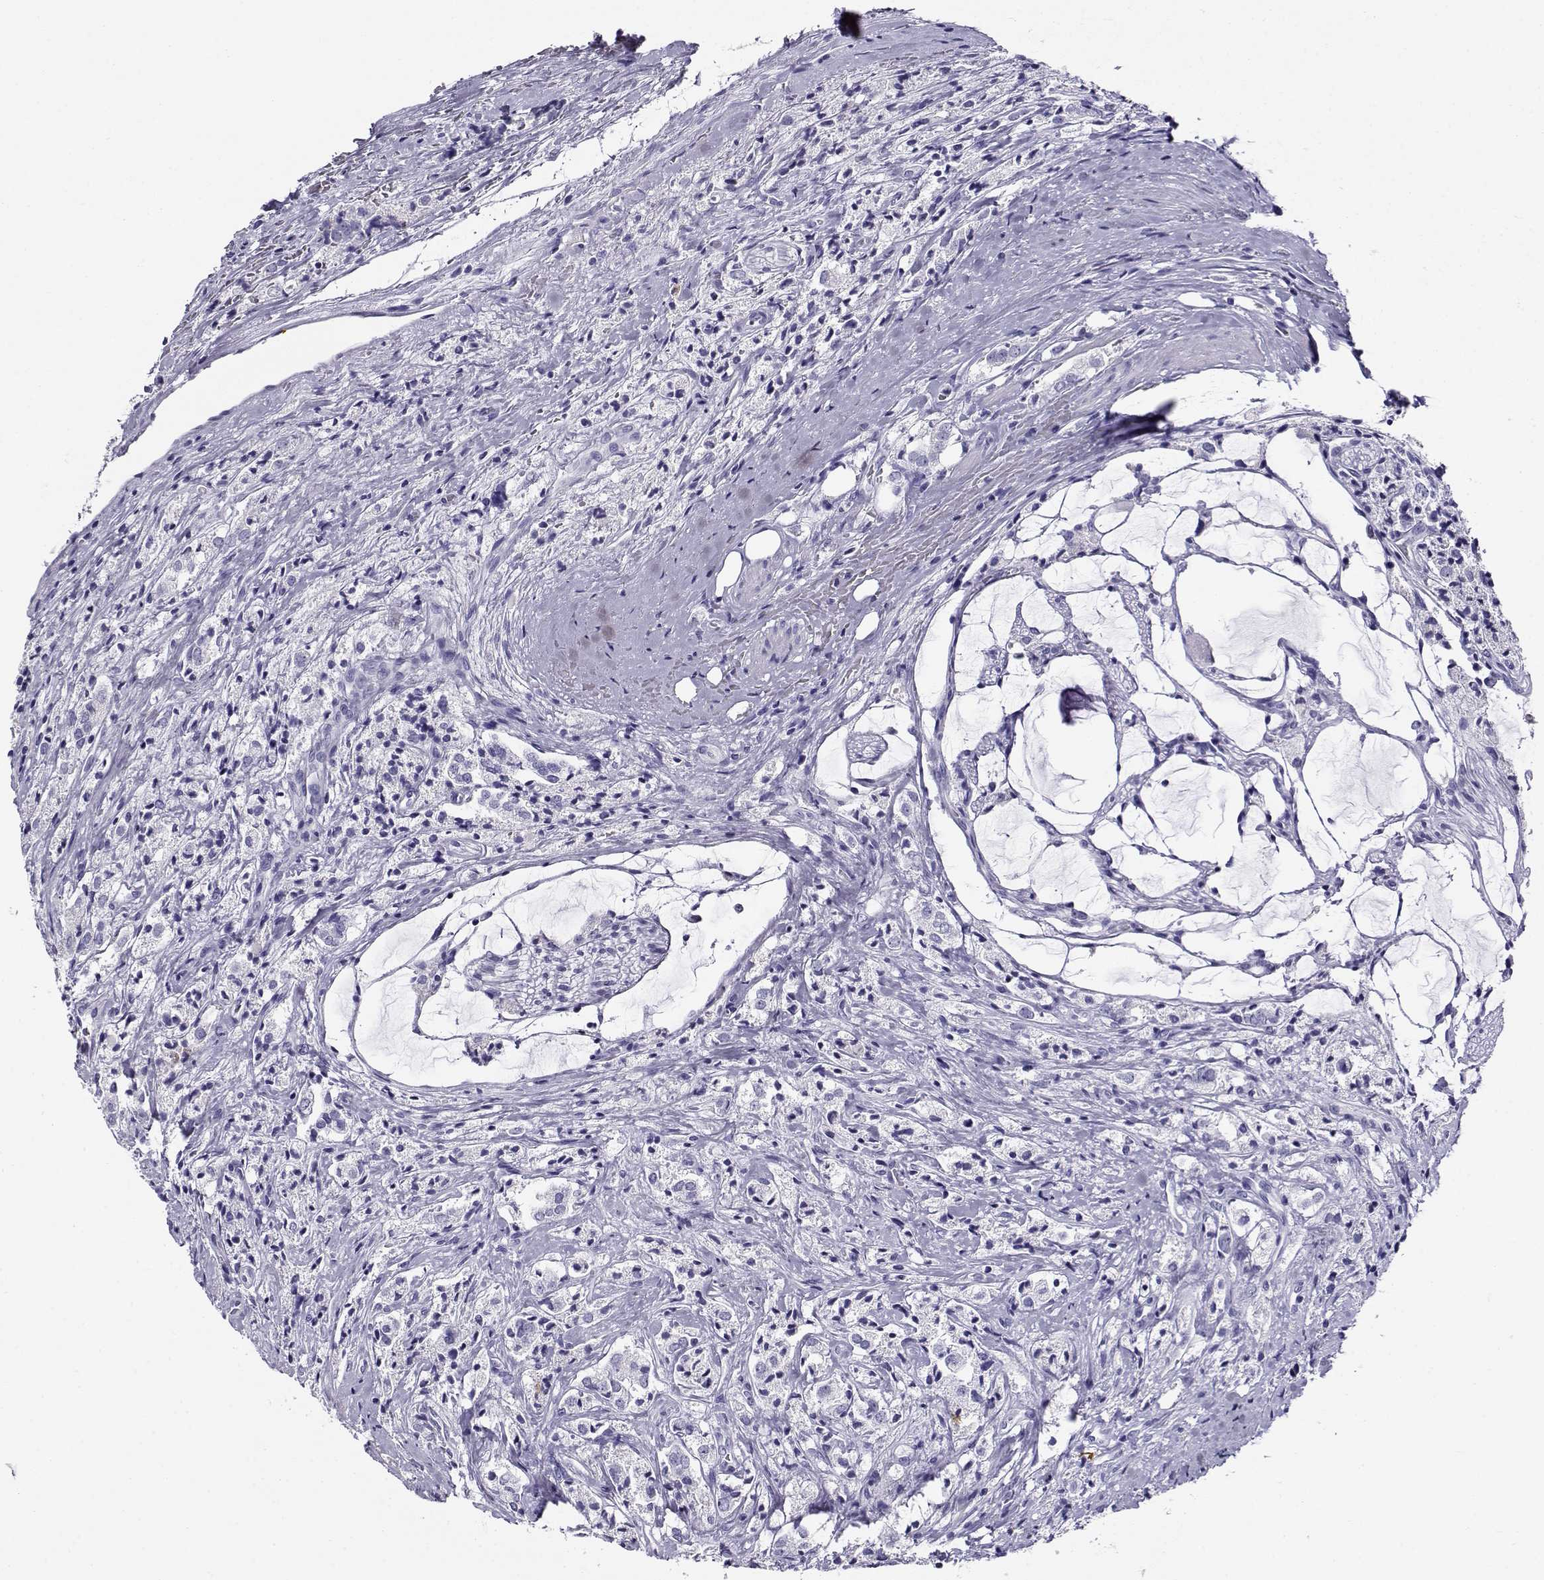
{"staining": {"intensity": "negative", "quantity": "none", "location": "none"}, "tissue": "prostate cancer", "cell_type": "Tumor cells", "image_type": "cancer", "snomed": [{"axis": "morphology", "description": "Adenocarcinoma, NOS"}, {"axis": "topography", "description": "Prostate"}], "caption": "A micrograph of prostate adenocarcinoma stained for a protein reveals no brown staining in tumor cells. (Stains: DAB immunohistochemistry with hematoxylin counter stain, Microscopy: brightfield microscopy at high magnification).", "gene": "CABS1", "patient": {"sex": "male", "age": 66}}